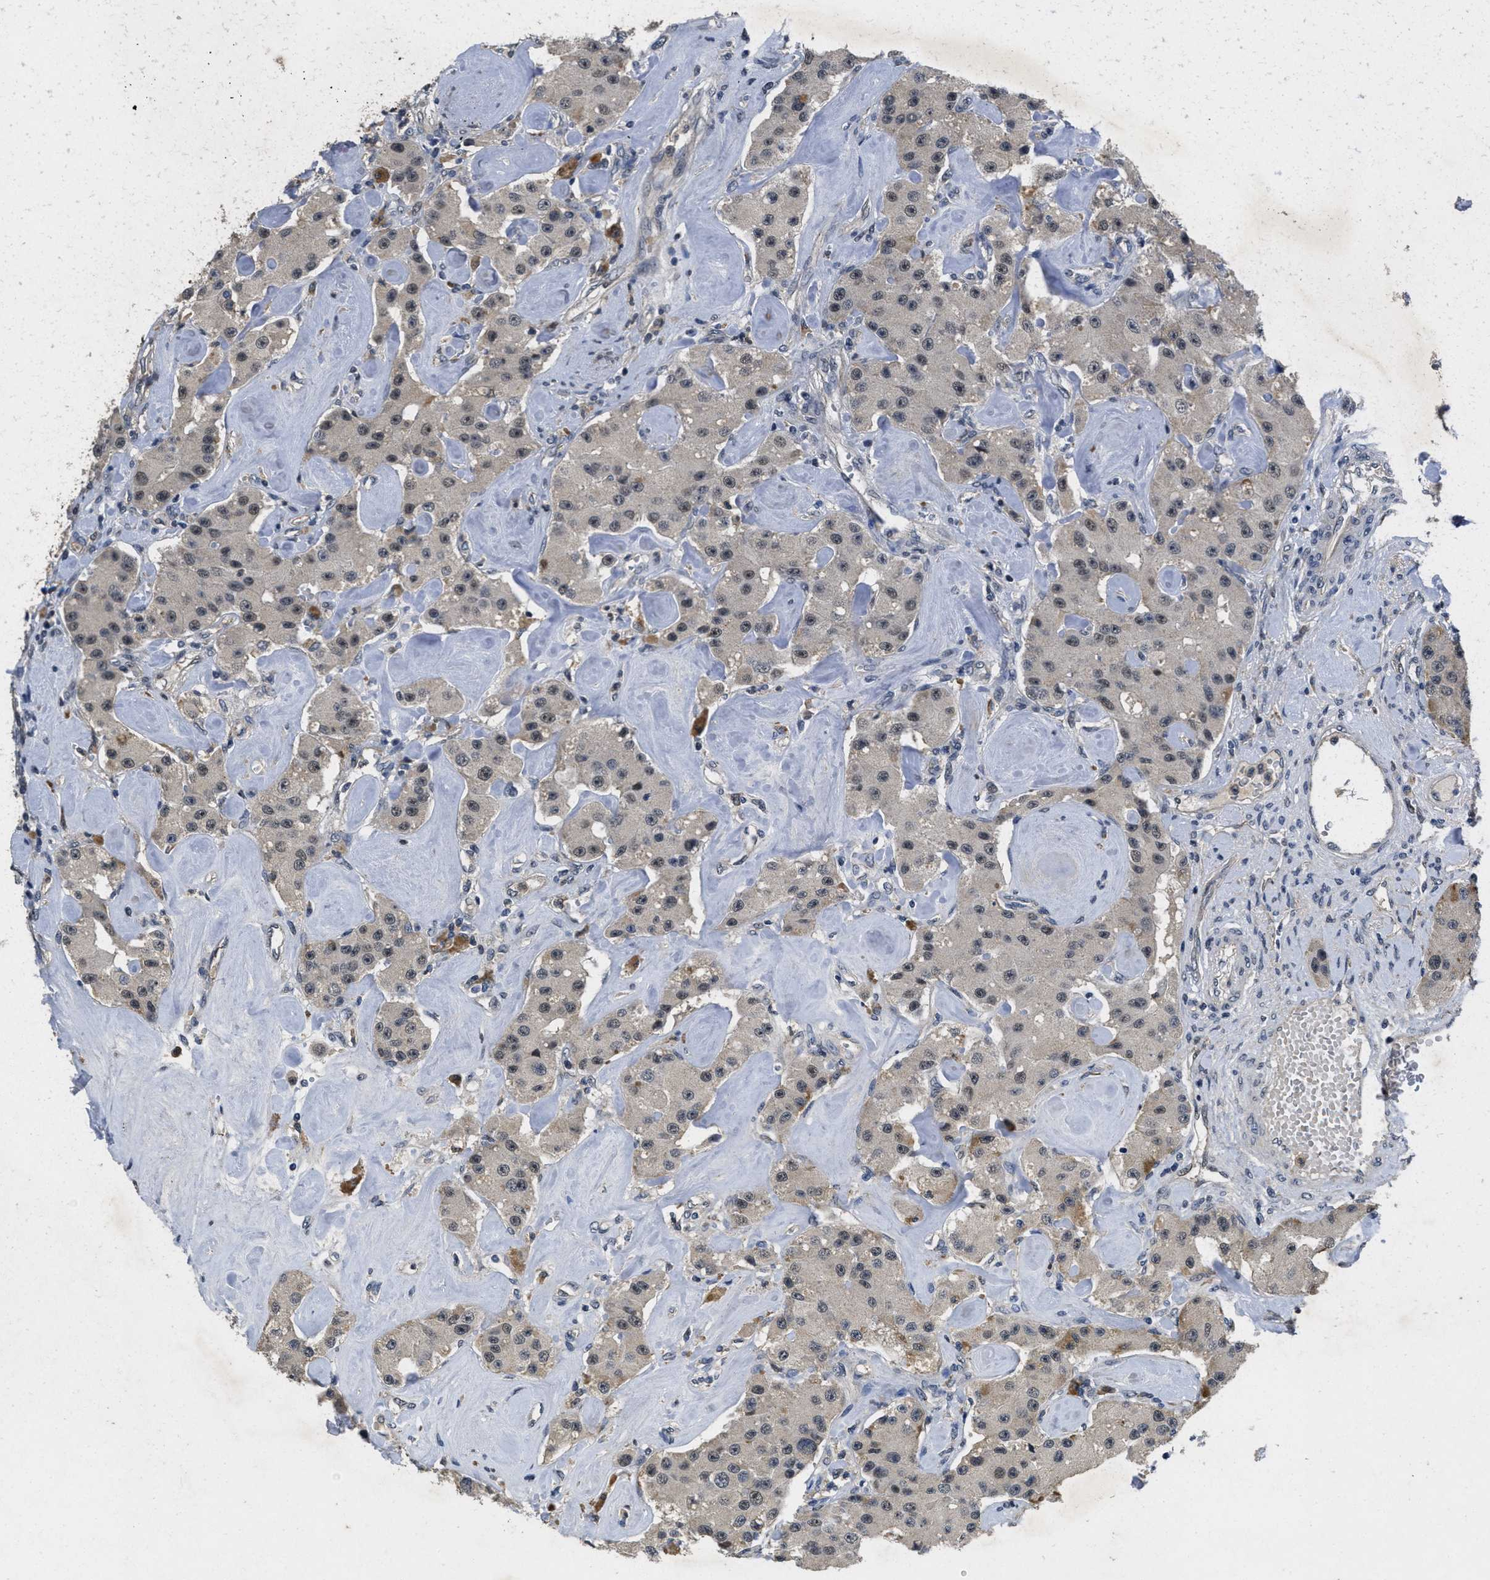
{"staining": {"intensity": "weak", "quantity": ">75%", "location": "nuclear"}, "tissue": "carcinoid", "cell_type": "Tumor cells", "image_type": "cancer", "snomed": [{"axis": "morphology", "description": "Carcinoid, malignant, NOS"}, {"axis": "topography", "description": "Pancreas"}], "caption": "Weak nuclear expression is present in about >75% of tumor cells in carcinoid (malignant). The staining was performed using DAB (3,3'-diaminobenzidine) to visualize the protein expression in brown, while the nuclei were stained in blue with hematoxylin (Magnification: 20x).", "gene": "PAPOLG", "patient": {"sex": "male", "age": 41}}